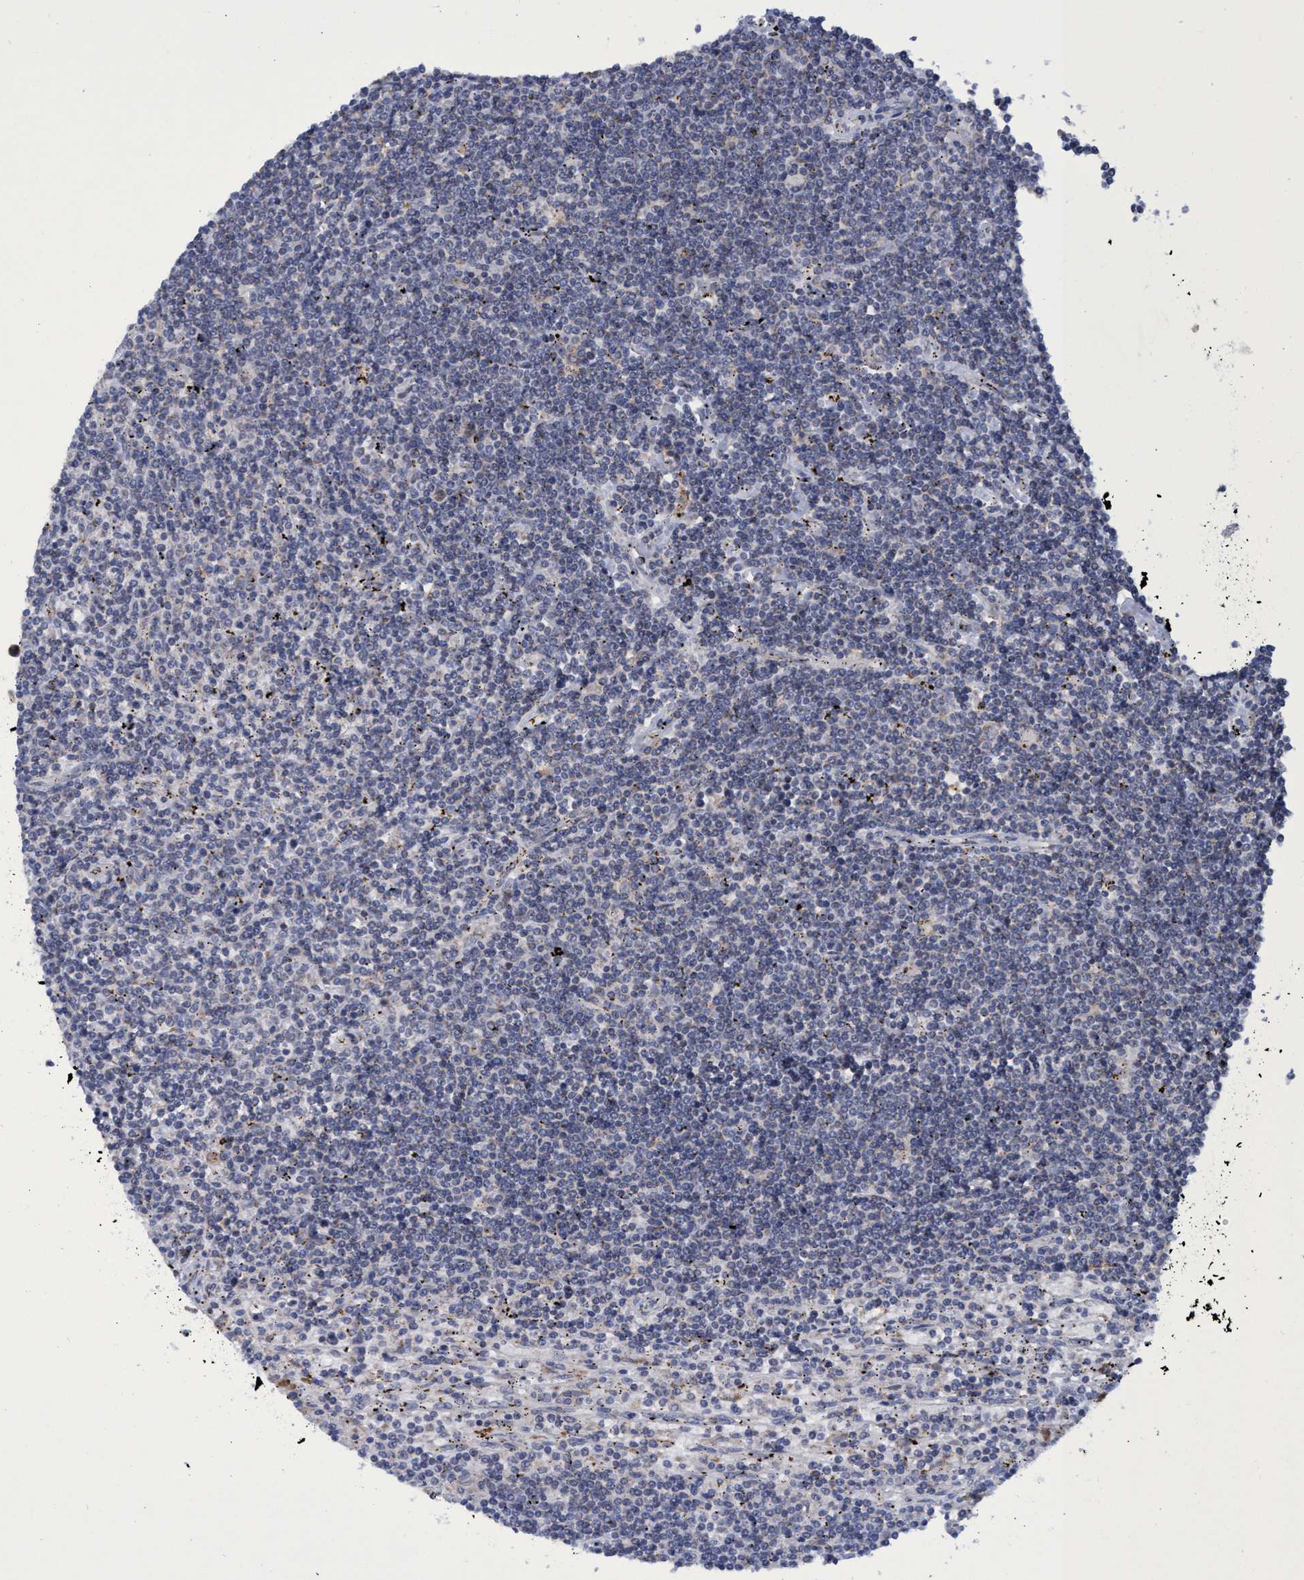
{"staining": {"intensity": "negative", "quantity": "none", "location": "none"}, "tissue": "lymphoma", "cell_type": "Tumor cells", "image_type": "cancer", "snomed": [{"axis": "morphology", "description": "Malignant lymphoma, non-Hodgkin's type, Low grade"}, {"axis": "topography", "description": "Spleen"}], "caption": "There is no significant expression in tumor cells of low-grade malignant lymphoma, non-Hodgkin's type.", "gene": "NAT16", "patient": {"sex": "male", "age": 76}}